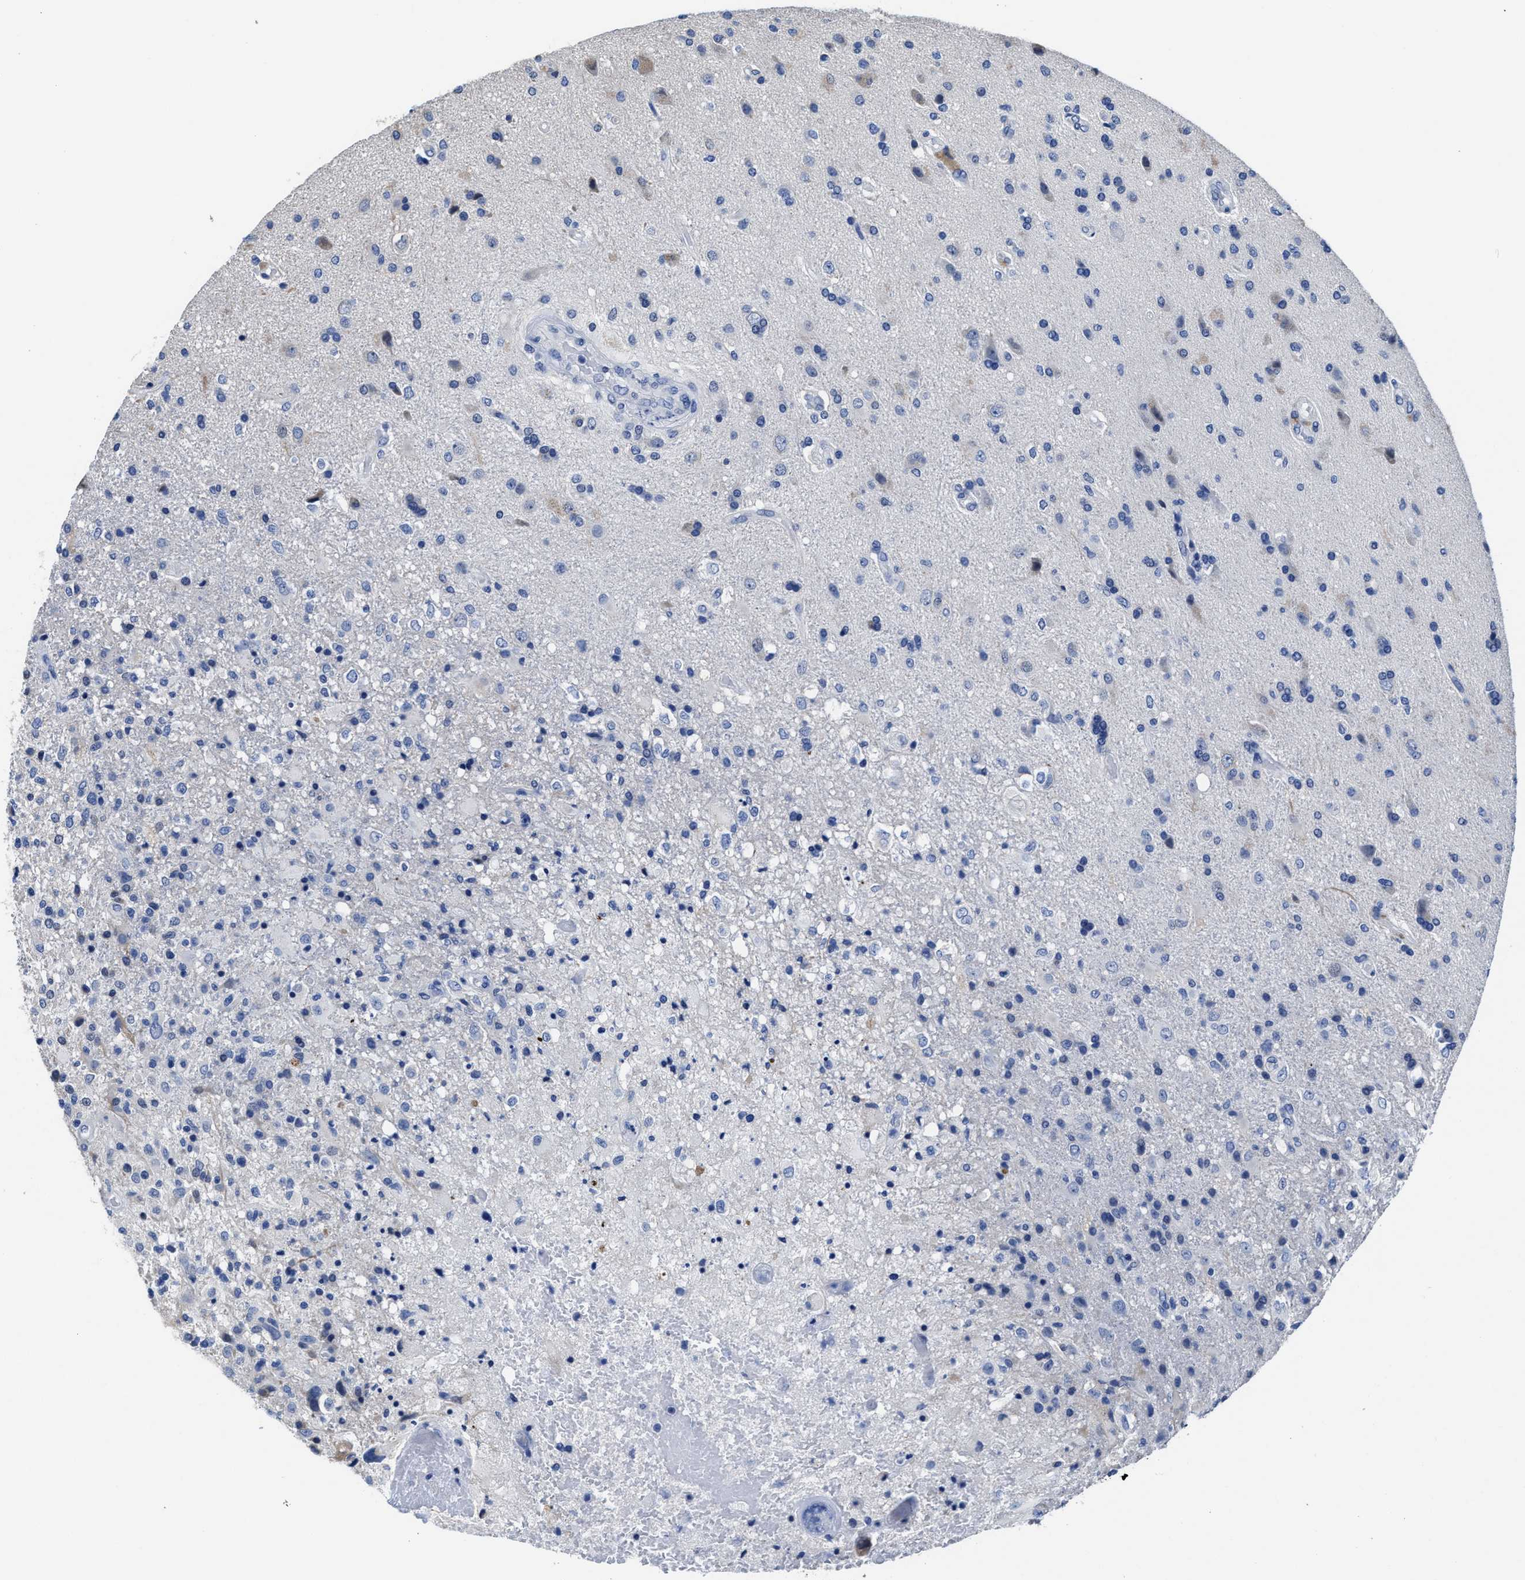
{"staining": {"intensity": "negative", "quantity": "none", "location": "none"}, "tissue": "glioma", "cell_type": "Tumor cells", "image_type": "cancer", "snomed": [{"axis": "morphology", "description": "Glioma, malignant, High grade"}, {"axis": "topography", "description": "Brain"}], "caption": "Tumor cells are negative for brown protein staining in malignant glioma (high-grade). (Stains: DAB immunohistochemistry with hematoxylin counter stain, Microscopy: brightfield microscopy at high magnification).", "gene": "HOOK1", "patient": {"sex": "male", "age": 72}}